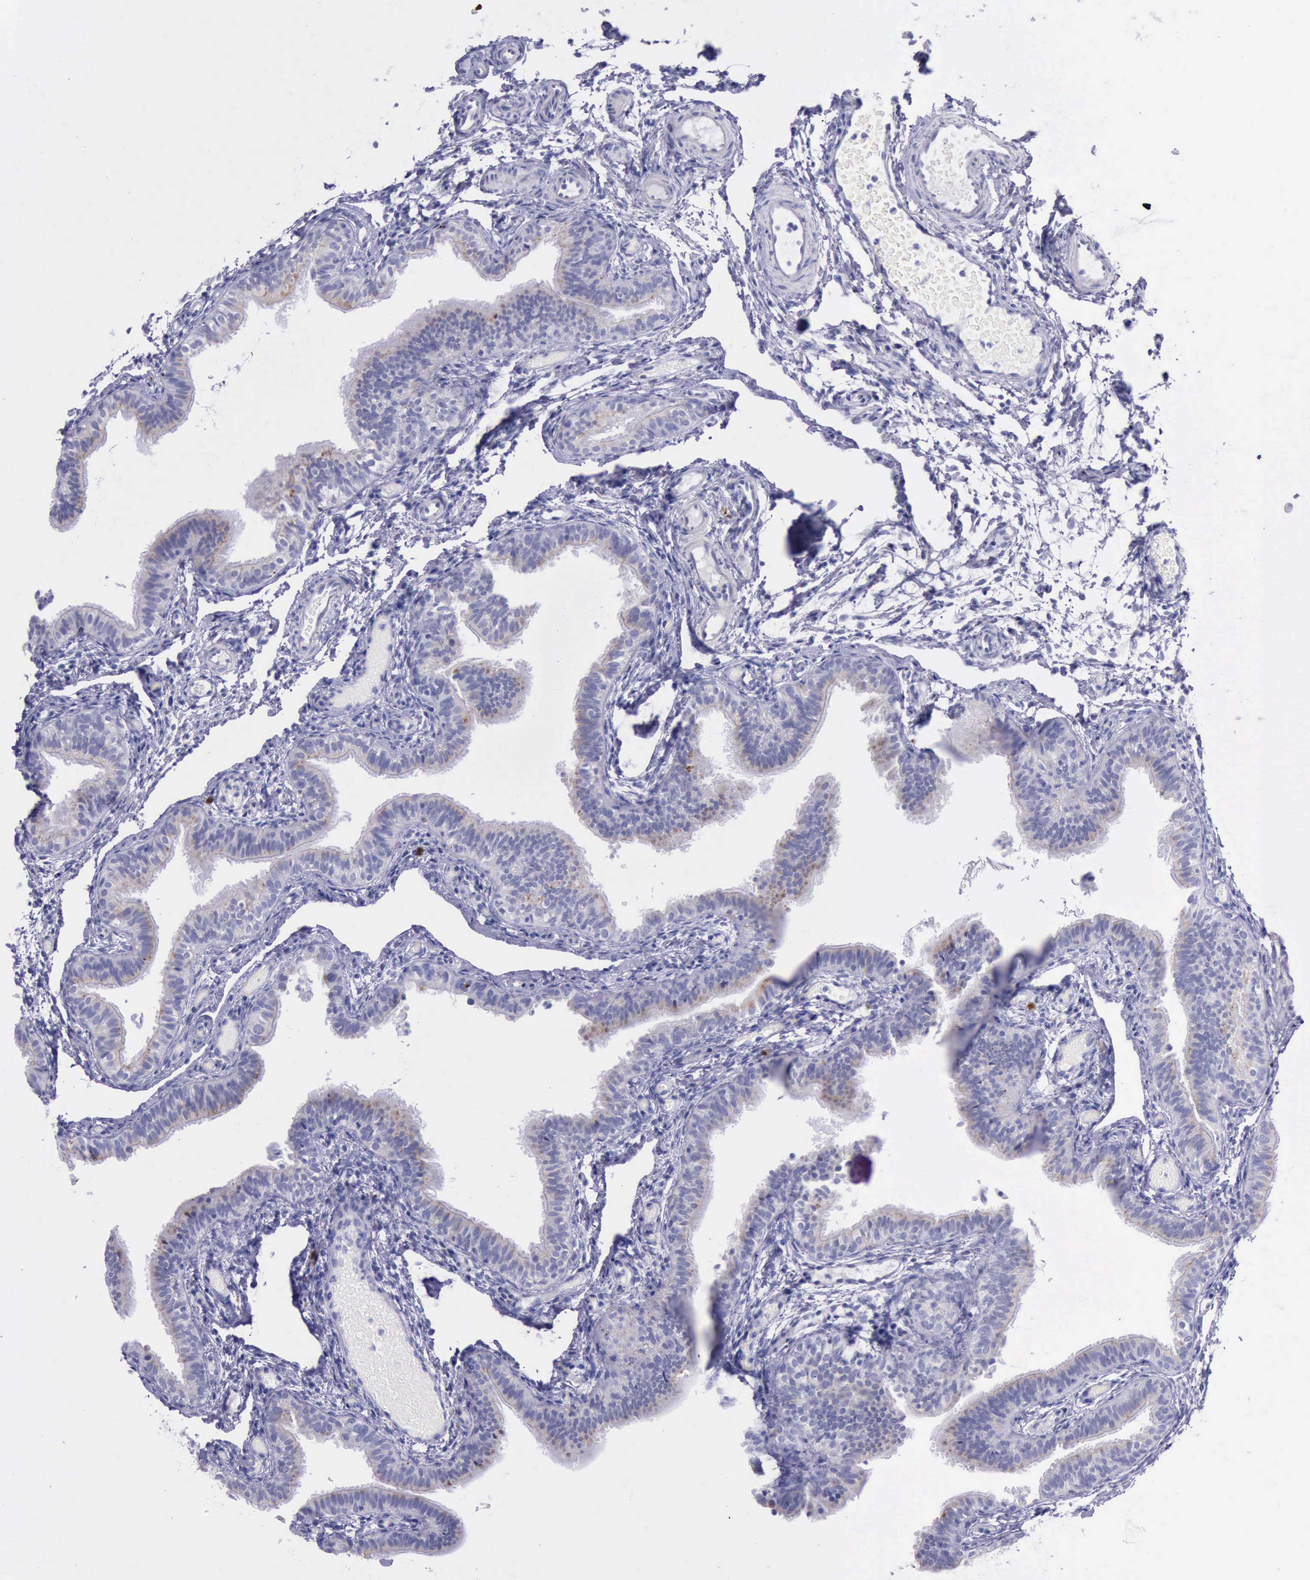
{"staining": {"intensity": "weak", "quantity": "25%-75%", "location": "cytoplasmic/membranous"}, "tissue": "fallopian tube", "cell_type": "Glandular cells", "image_type": "normal", "snomed": [{"axis": "morphology", "description": "Normal tissue, NOS"}, {"axis": "morphology", "description": "Dermoid, NOS"}, {"axis": "topography", "description": "Fallopian tube"}], "caption": "Approximately 25%-75% of glandular cells in normal fallopian tube exhibit weak cytoplasmic/membranous protein expression as visualized by brown immunohistochemical staining.", "gene": "GLA", "patient": {"sex": "female", "age": 33}}